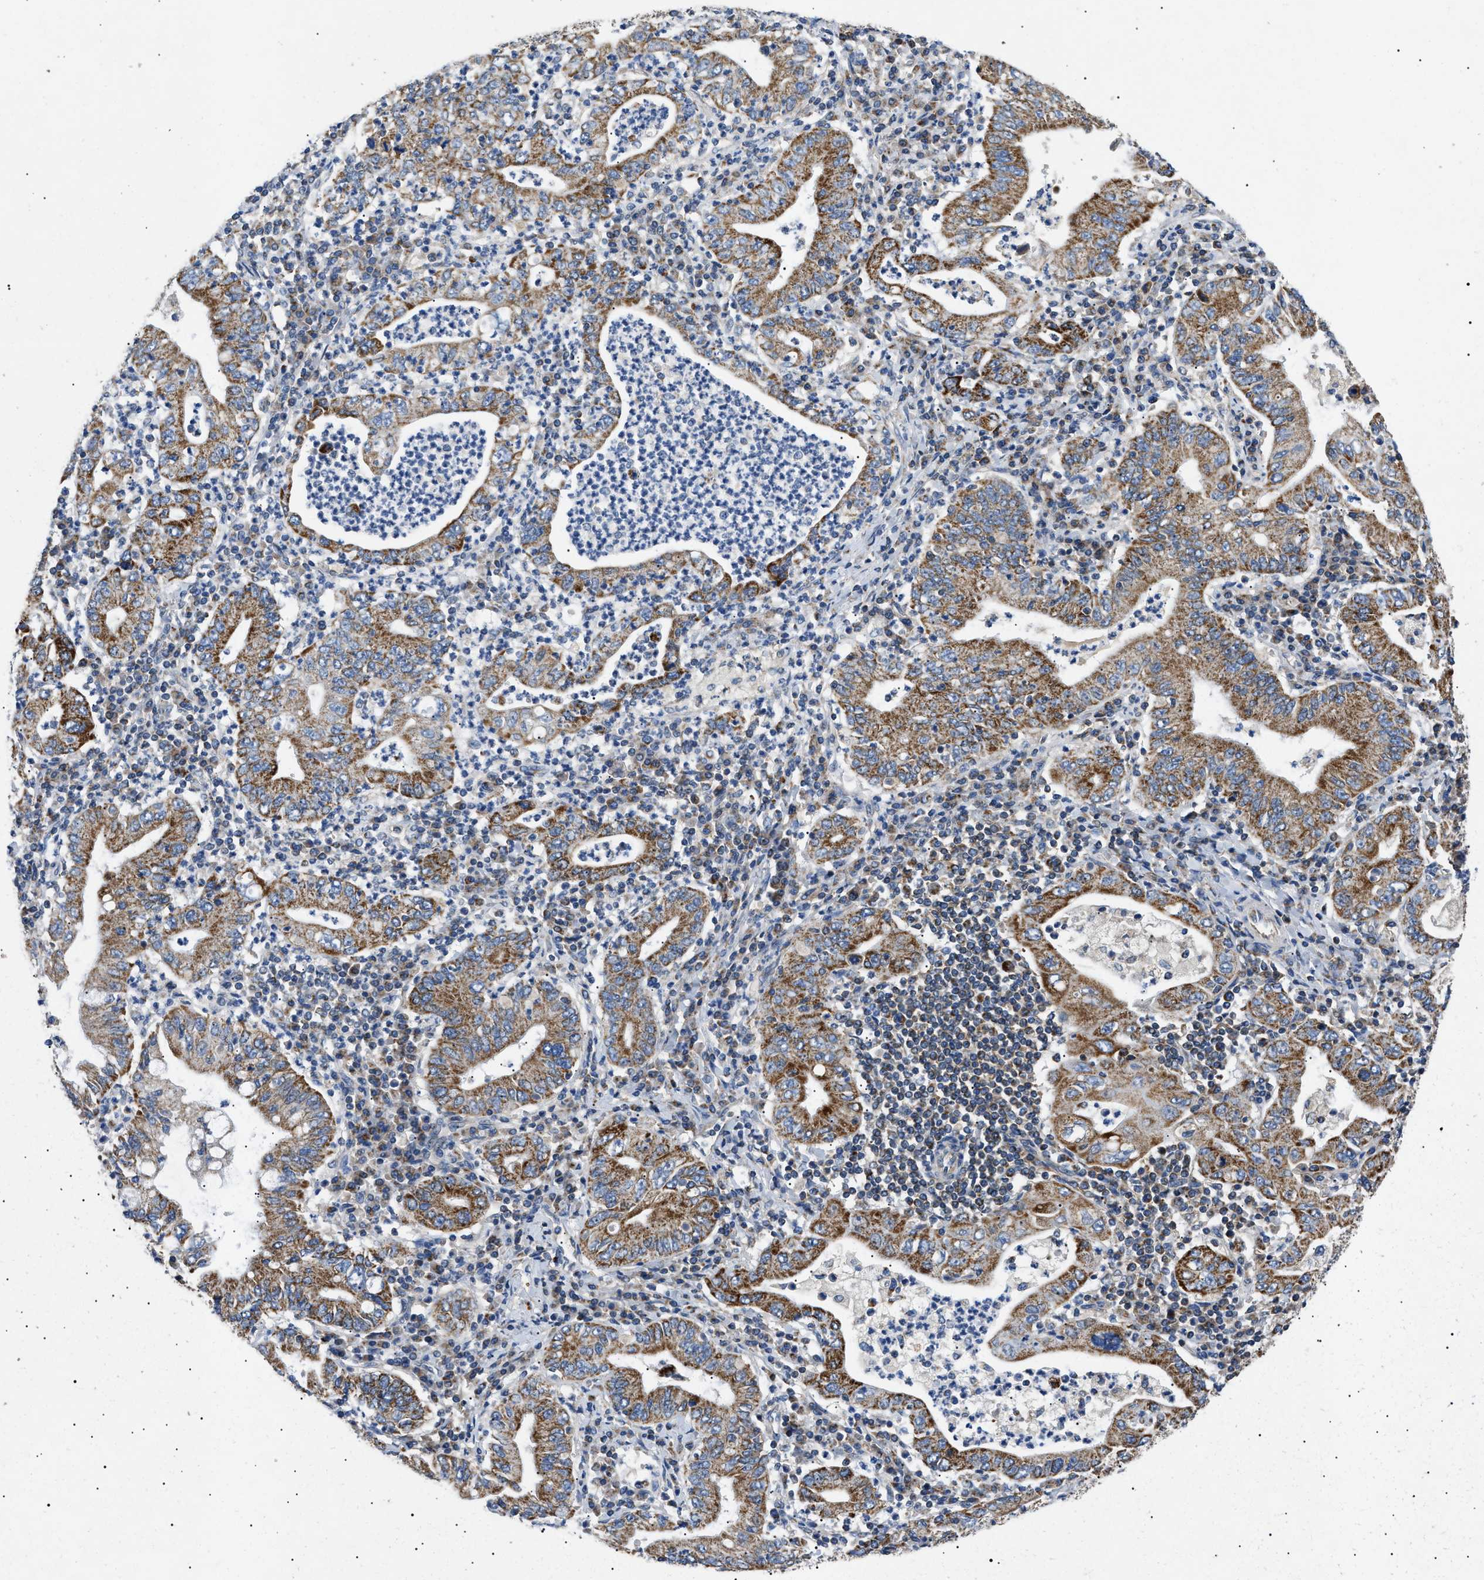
{"staining": {"intensity": "moderate", "quantity": ">75%", "location": "cytoplasmic/membranous"}, "tissue": "stomach cancer", "cell_type": "Tumor cells", "image_type": "cancer", "snomed": [{"axis": "morphology", "description": "Normal tissue, NOS"}, {"axis": "morphology", "description": "Adenocarcinoma, NOS"}, {"axis": "topography", "description": "Esophagus"}, {"axis": "topography", "description": "Stomach, upper"}, {"axis": "topography", "description": "Peripheral nerve tissue"}], "caption": "Moderate cytoplasmic/membranous positivity is appreciated in approximately >75% of tumor cells in stomach cancer (adenocarcinoma). (Brightfield microscopy of DAB IHC at high magnification).", "gene": "TOMM6", "patient": {"sex": "male", "age": 62}}